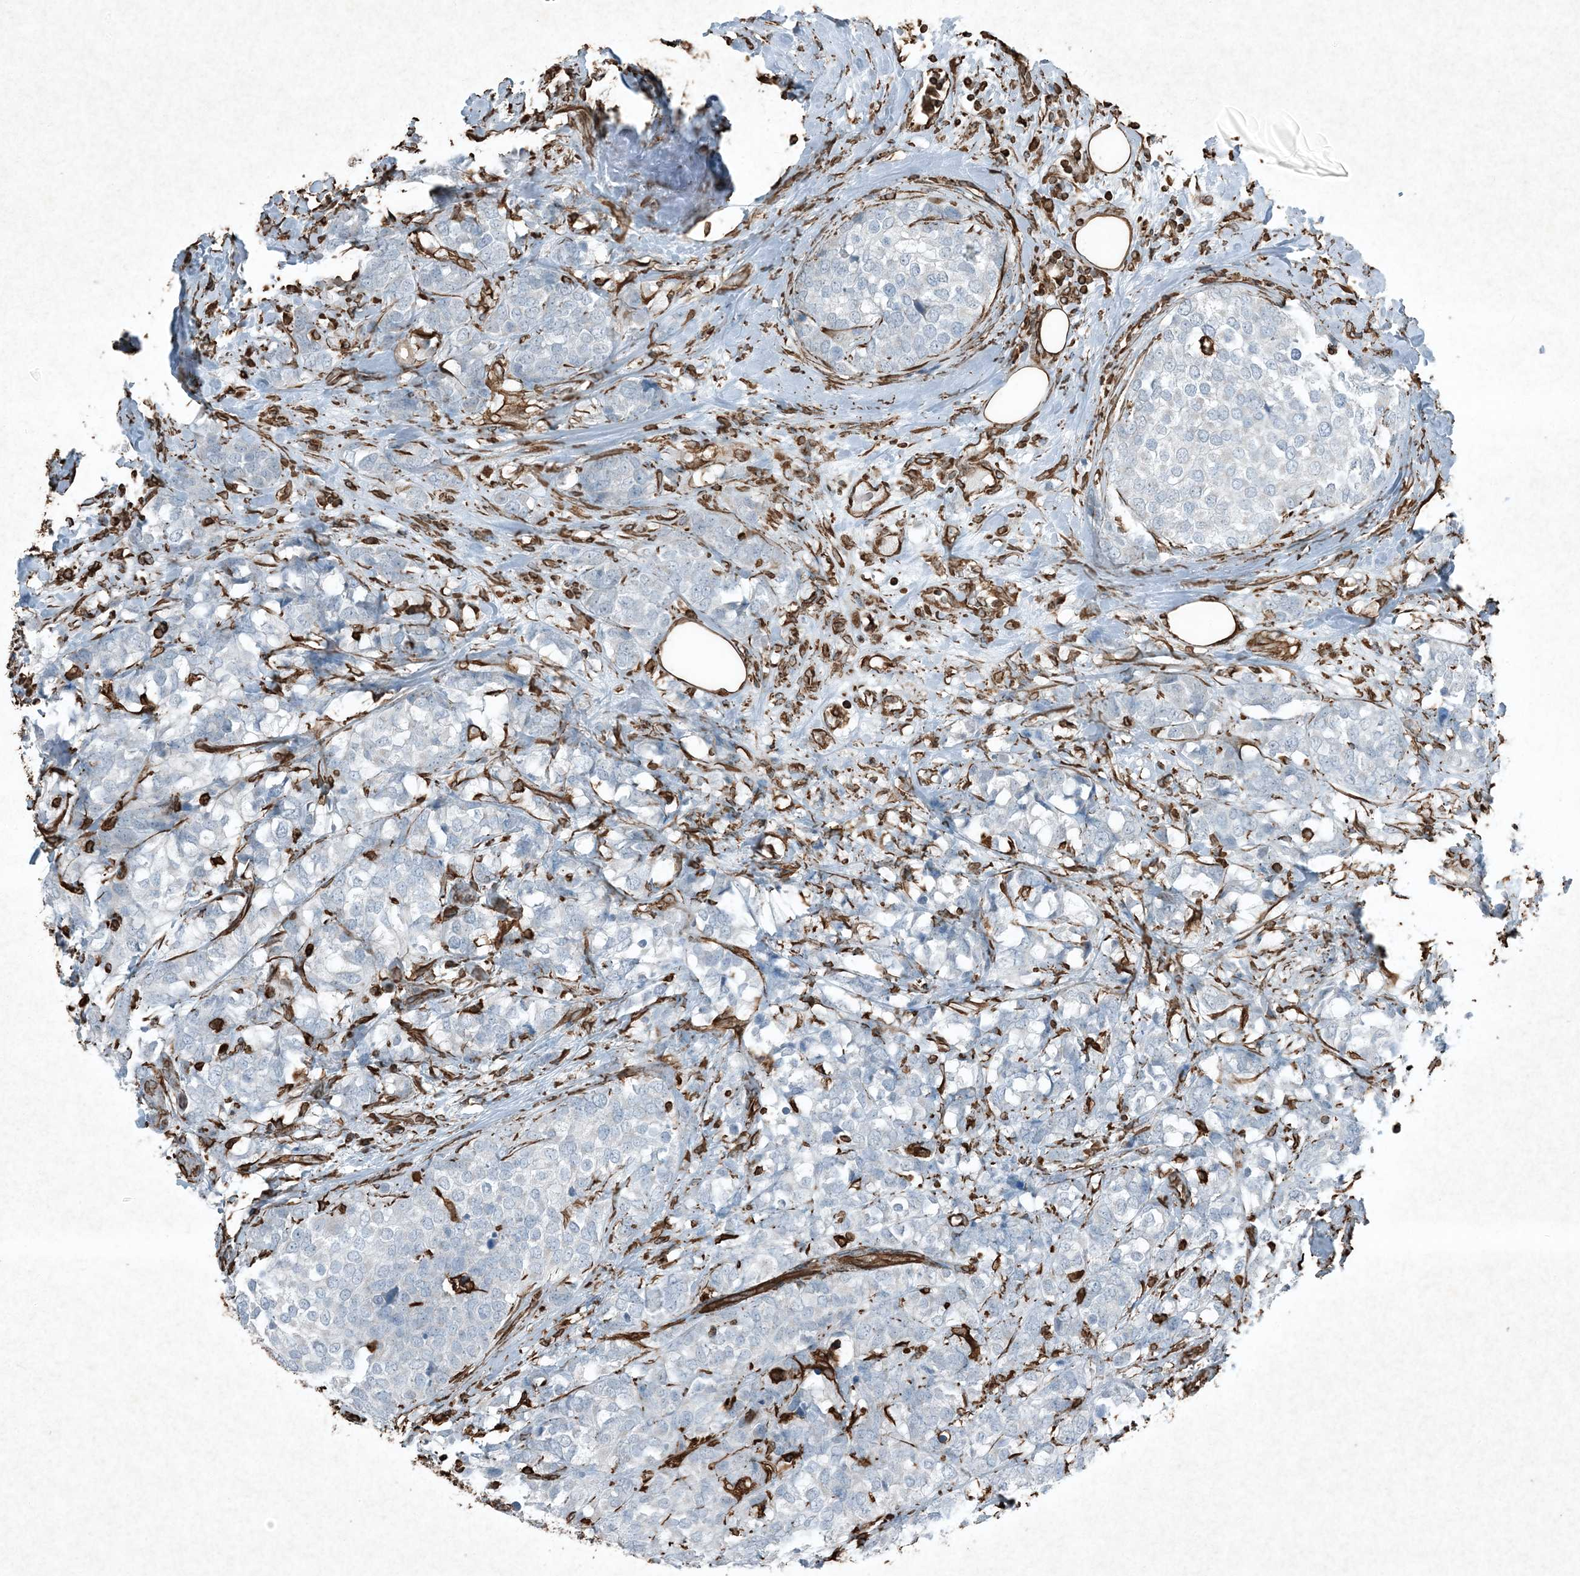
{"staining": {"intensity": "negative", "quantity": "none", "location": "none"}, "tissue": "breast cancer", "cell_type": "Tumor cells", "image_type": "cancer", "snomed": [{"axis": "morphology", "description": "Lobular carcinoma"}, {"axis": "topography", "description": "Breast"}], "caption": "Tumor cells show no significant expression in breast cancer.", "gene": "RYK", "patient": {"sex": "female", "age": 59}}